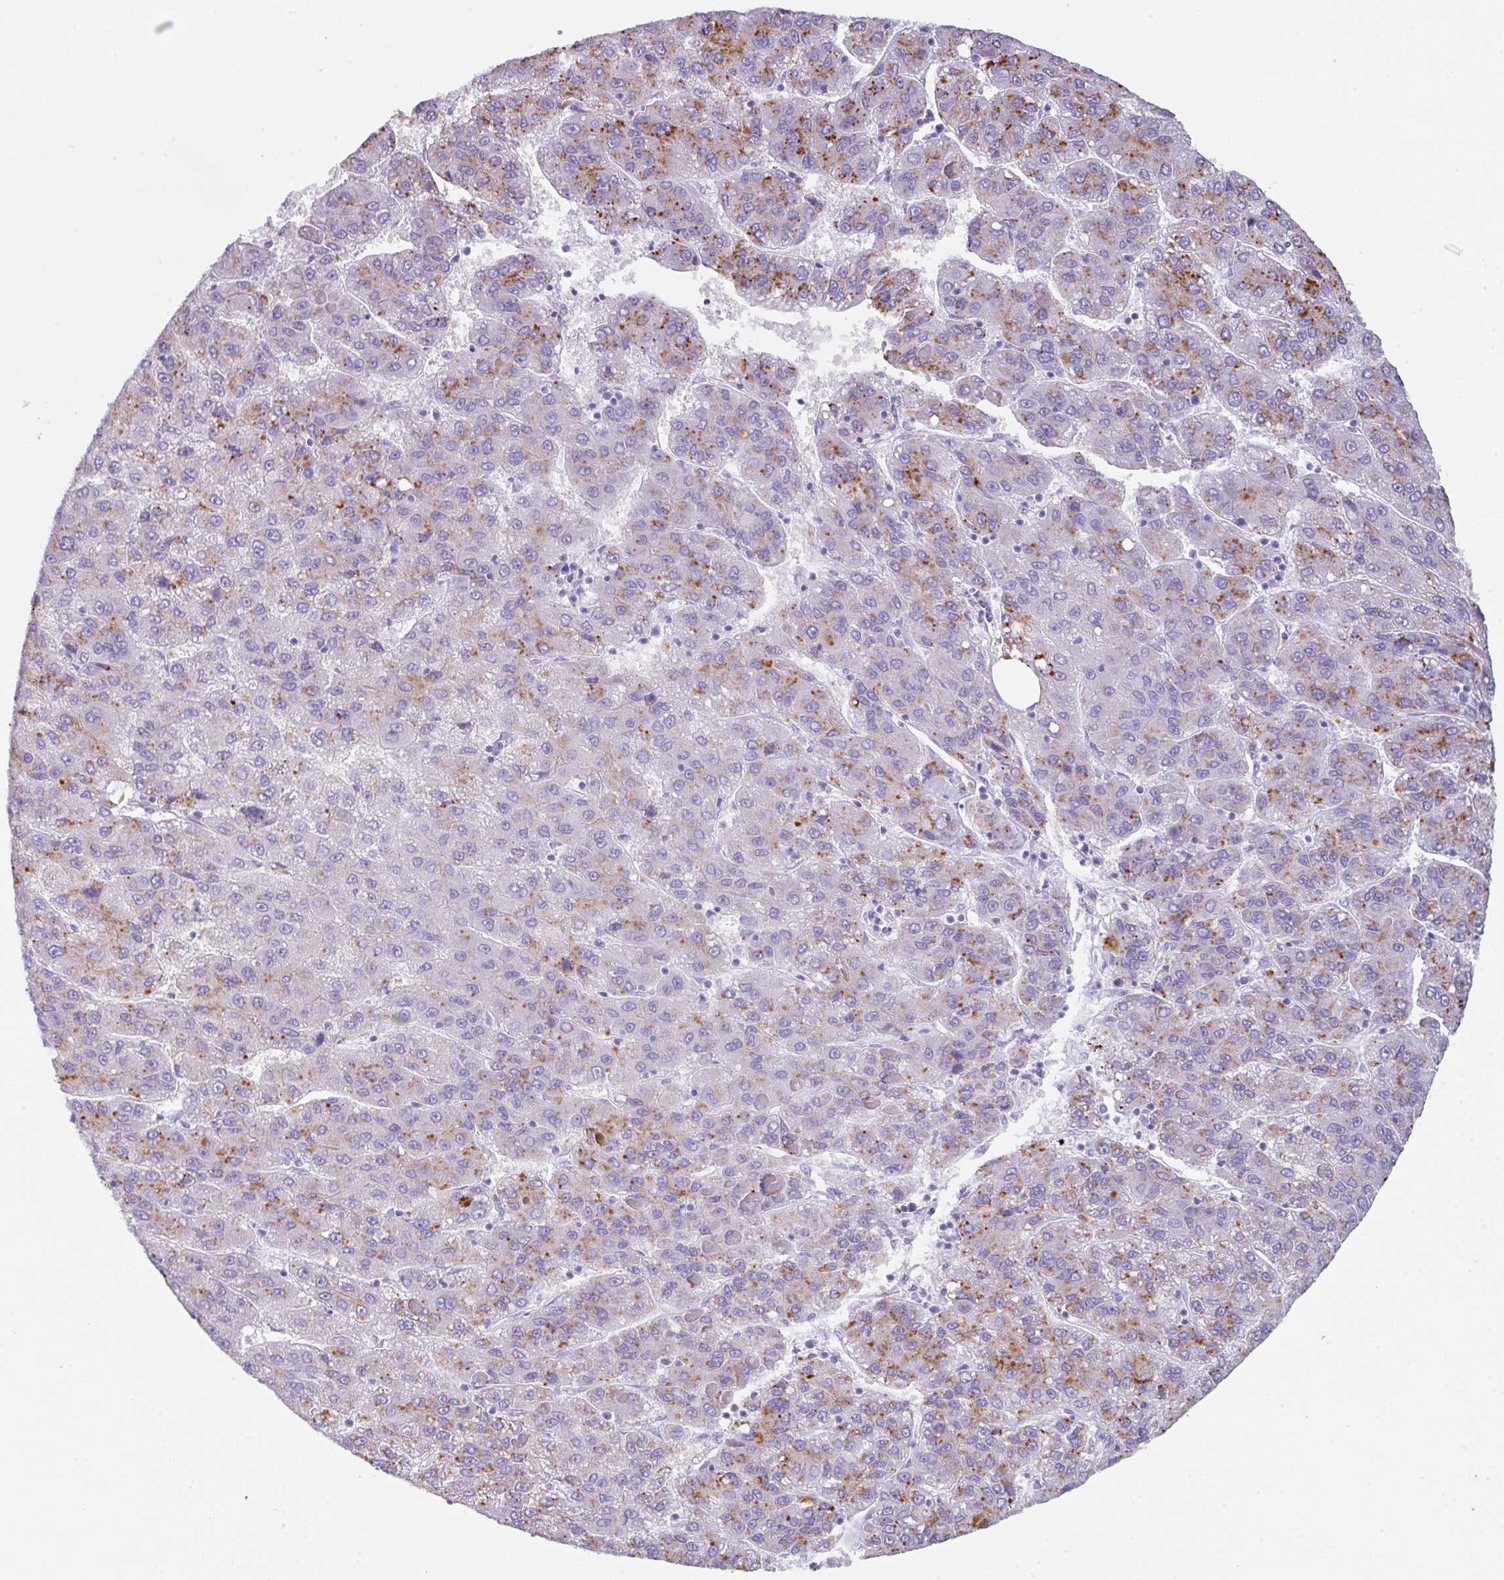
{"staining": {"intensity": "moderate", "quantity": "25%-75%", "location": "cytoplasmic/membranous"}, "tissue": "liver cancer", "cell_type": "Tumor cells", "image_type": "cancer", "snomed": [{"axis": "morphology", "description": "Carcinoma, Hepatocellular, NOS"}, {"axis": "topography", "description": "Liver"}], "caption": "The immunohistochemical stain shows moderate cytoplasmic/membranous positivity in tumor cells of liver cancer tissue.", "gene": "TRAF4", "patient": {"sex": "female", "age": 82}}